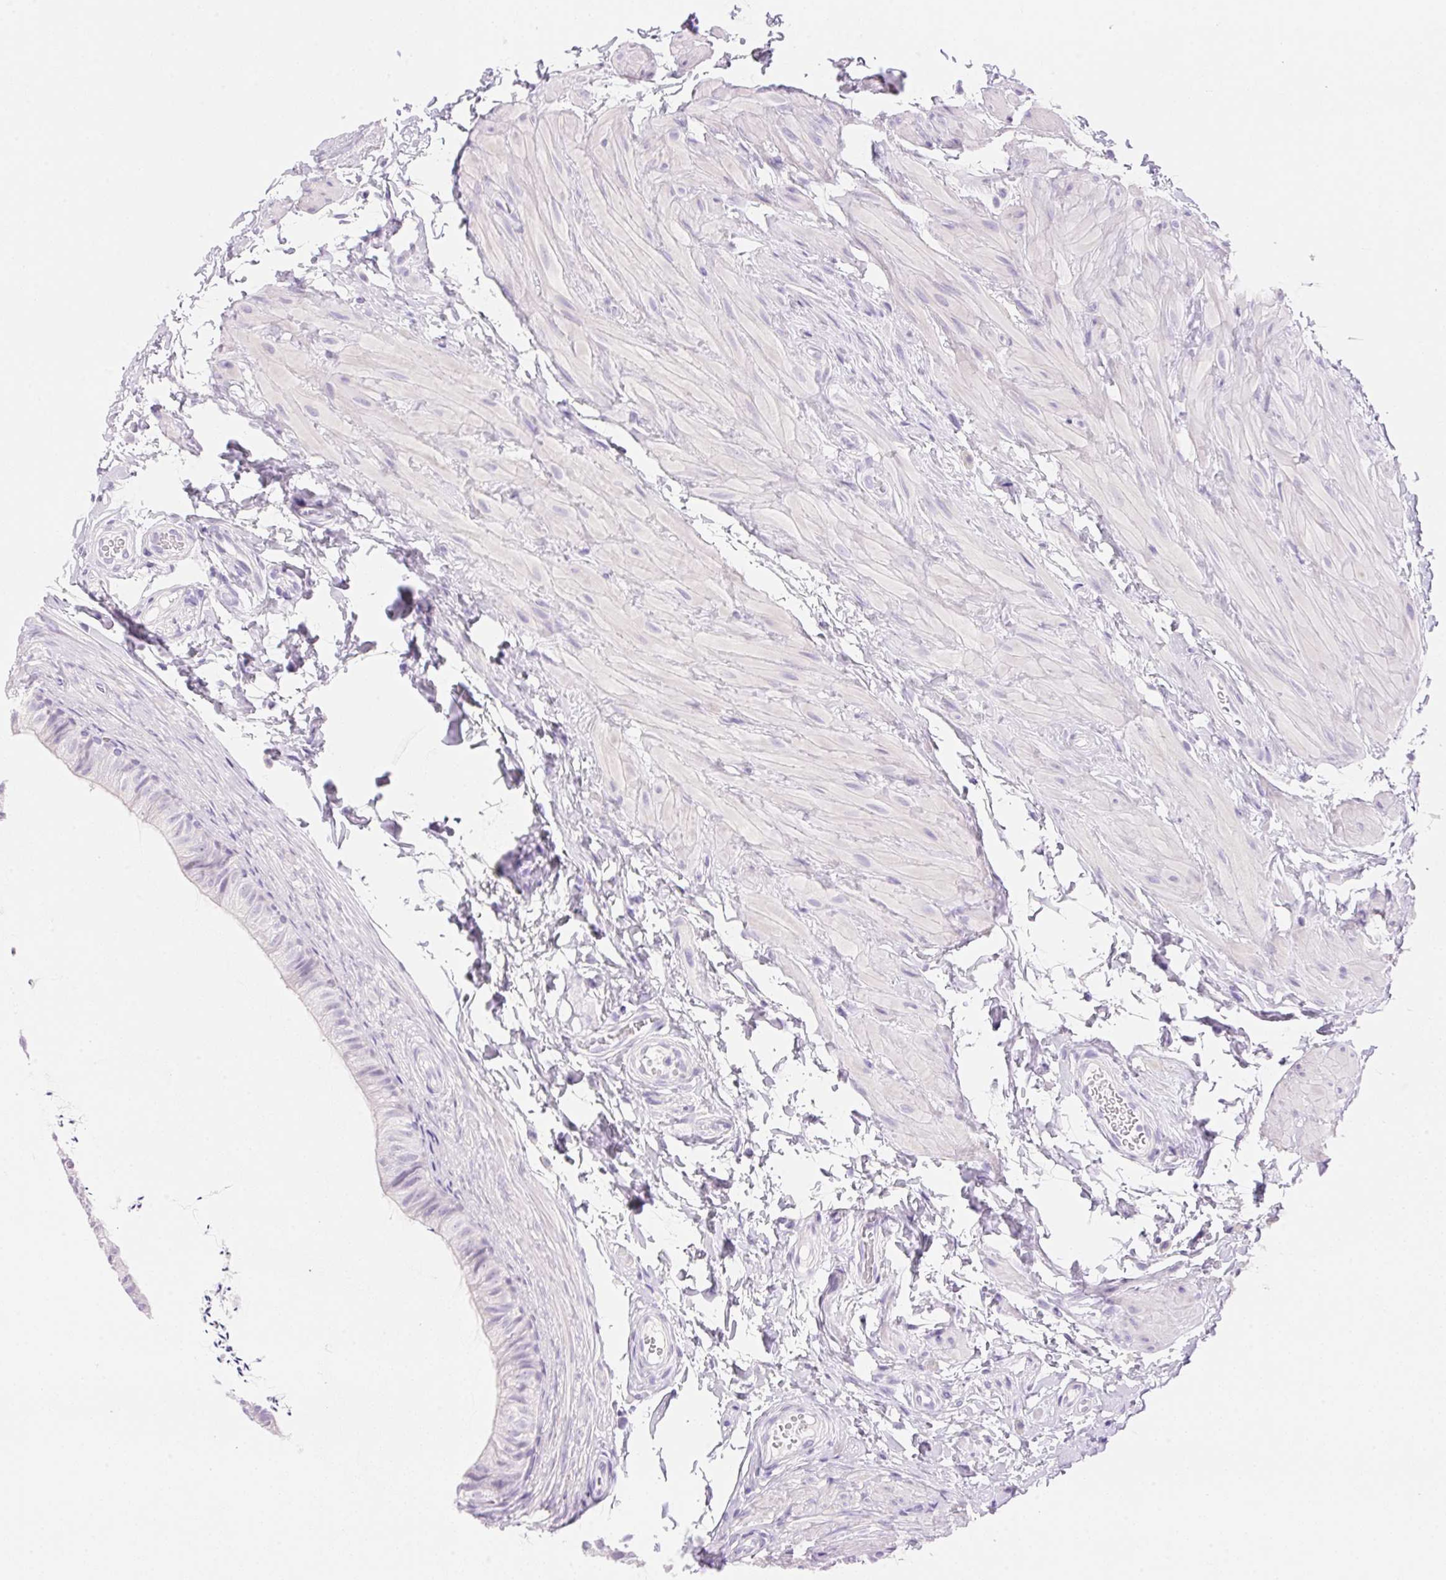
{"staining": {"intensity": "negative", "quantity": "none", "location": "none"}, "tissue": "epididymis", "cell_type": "Glandular cells", "image_type": "normal", "snomed": [{"axis": "morphology", "description": "Normal tissue, NOS"}, {"axis": "topography", "description": "Epididymis, spermatic cord, NOS"}, {"axis": "topography", "description": "Epididymis"}, {"axis": "topography", "description": "Peripheral nerve tissue"}], "caption": "High magnification brightfield microscopy of normal epididymis stained with DAB (brown) and counterstained with hematoxylin (blue): glandular cells show no significant expression.", "gene": "DHCR24", "patient": {"sex": "male", "age": 29}}